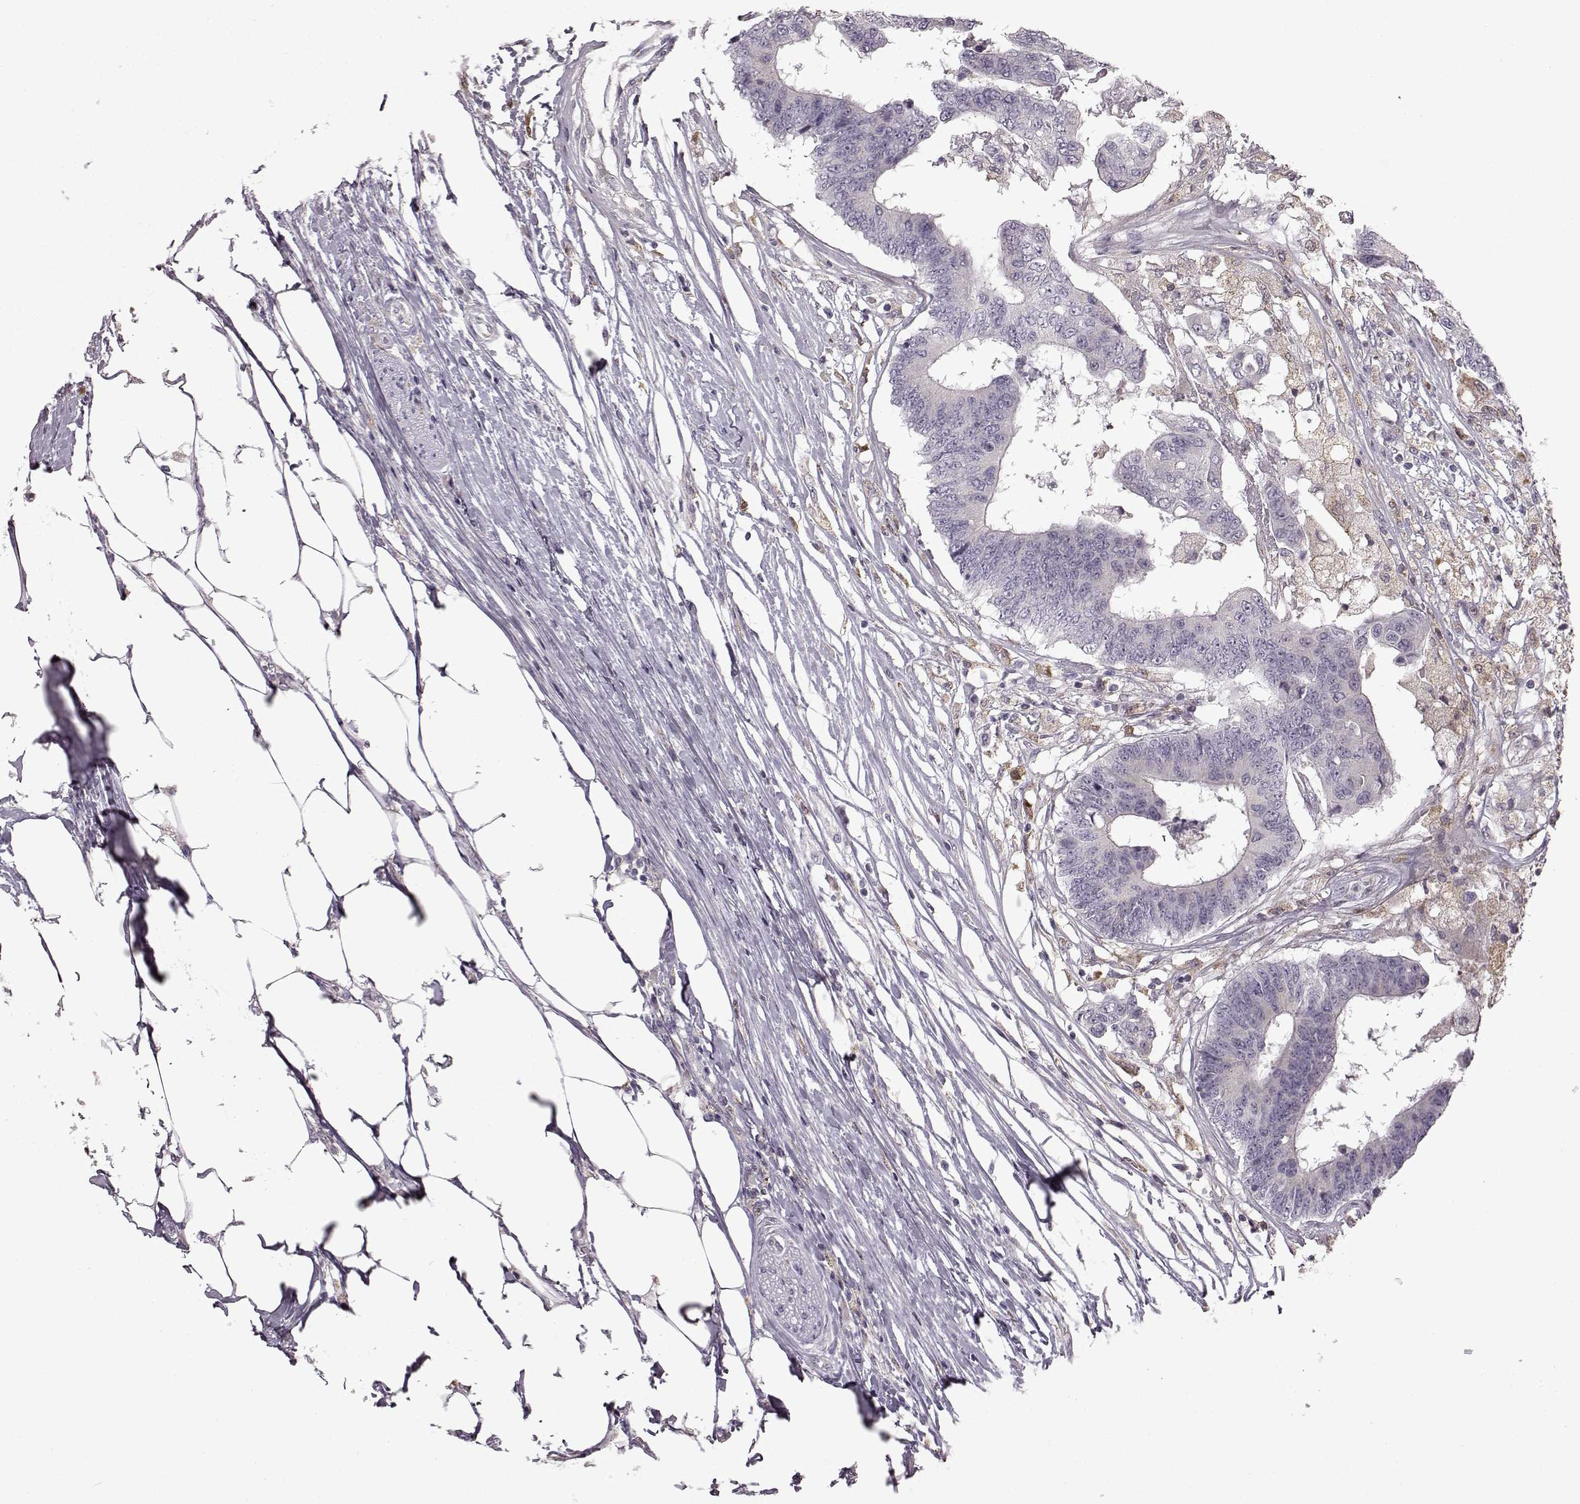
{"staining": {"intensity": "negative", "quantity": "none", "location": "none"}, "tissue": "colorectal cancer", "cell_type": "Tumor cells", "image_type": "cancer", "snomed": [{"axis": "morphology", "description": "Adenocarcinoma, NOS"}, {"axis": "topography", "description": "Colon"}], "caption": "An IHC histopathology image of adenocarcinoma (colorectal) is shown. There is no staining in tumor cells of adenocarcinoma (colorectal). (DAB (3,3'-diaminobenzidine) immunohistochemistry visualized using brightfield microscopy, high magnification).", "gene": "B3GNT6", "patient": {"sex": "female", "age": 48}}